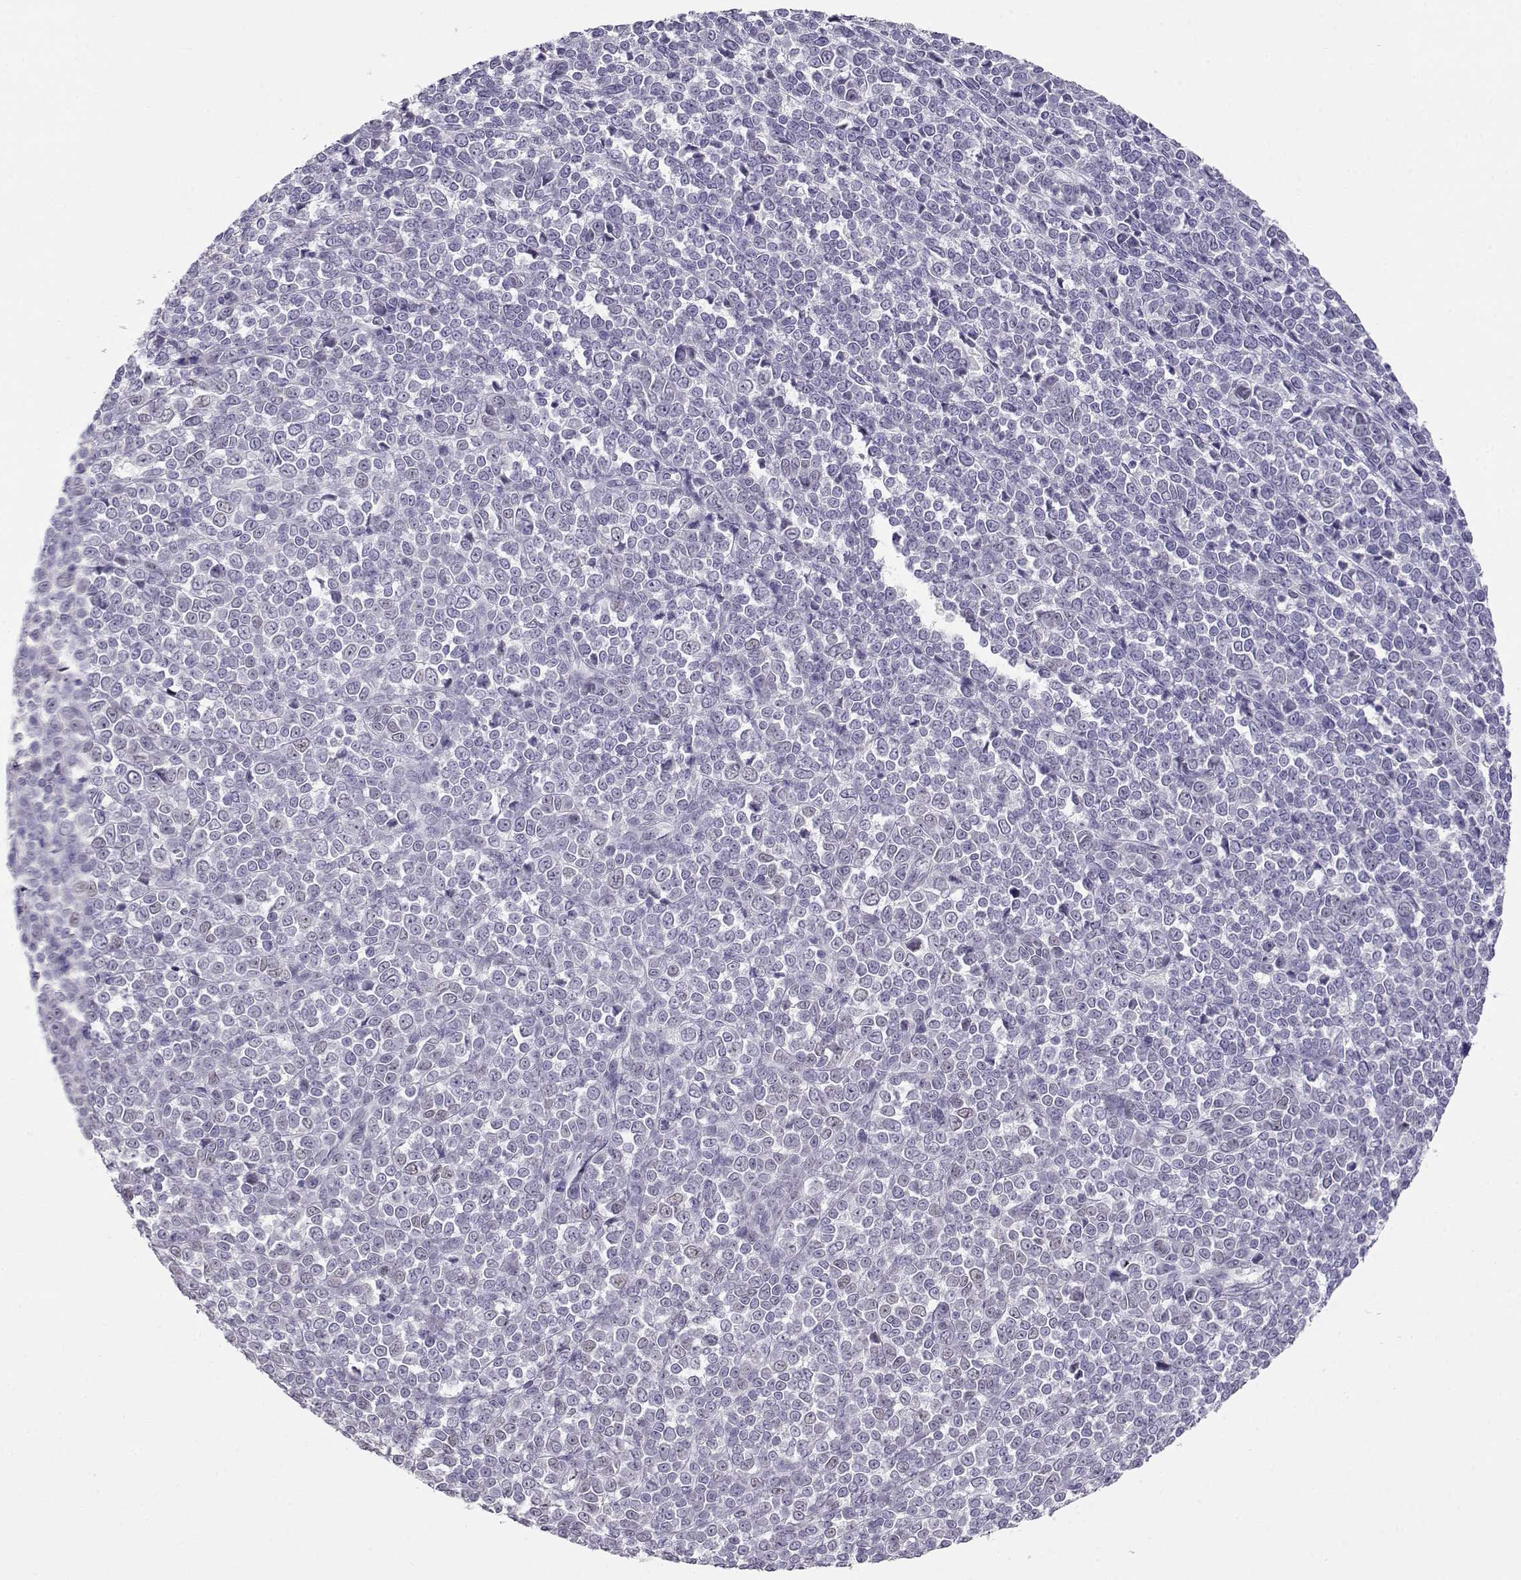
{"staining": {"intensity": "negative", "quantity": "none", "location": "none"}, "tissue": "melanoma", "cell_type": "Tumor cells", "image_type": "cancer", "snomed": [{"axis": "morphology", "description": "Malignant melanoma, NOS"}, {"axis": "topography", "description": "Skin"}], "caption": "Histopathology image shows no significant protein staining in tumor cells of melanoma.", "gene": "OPN5", "patient": {"sex": "female", "age": 95}}